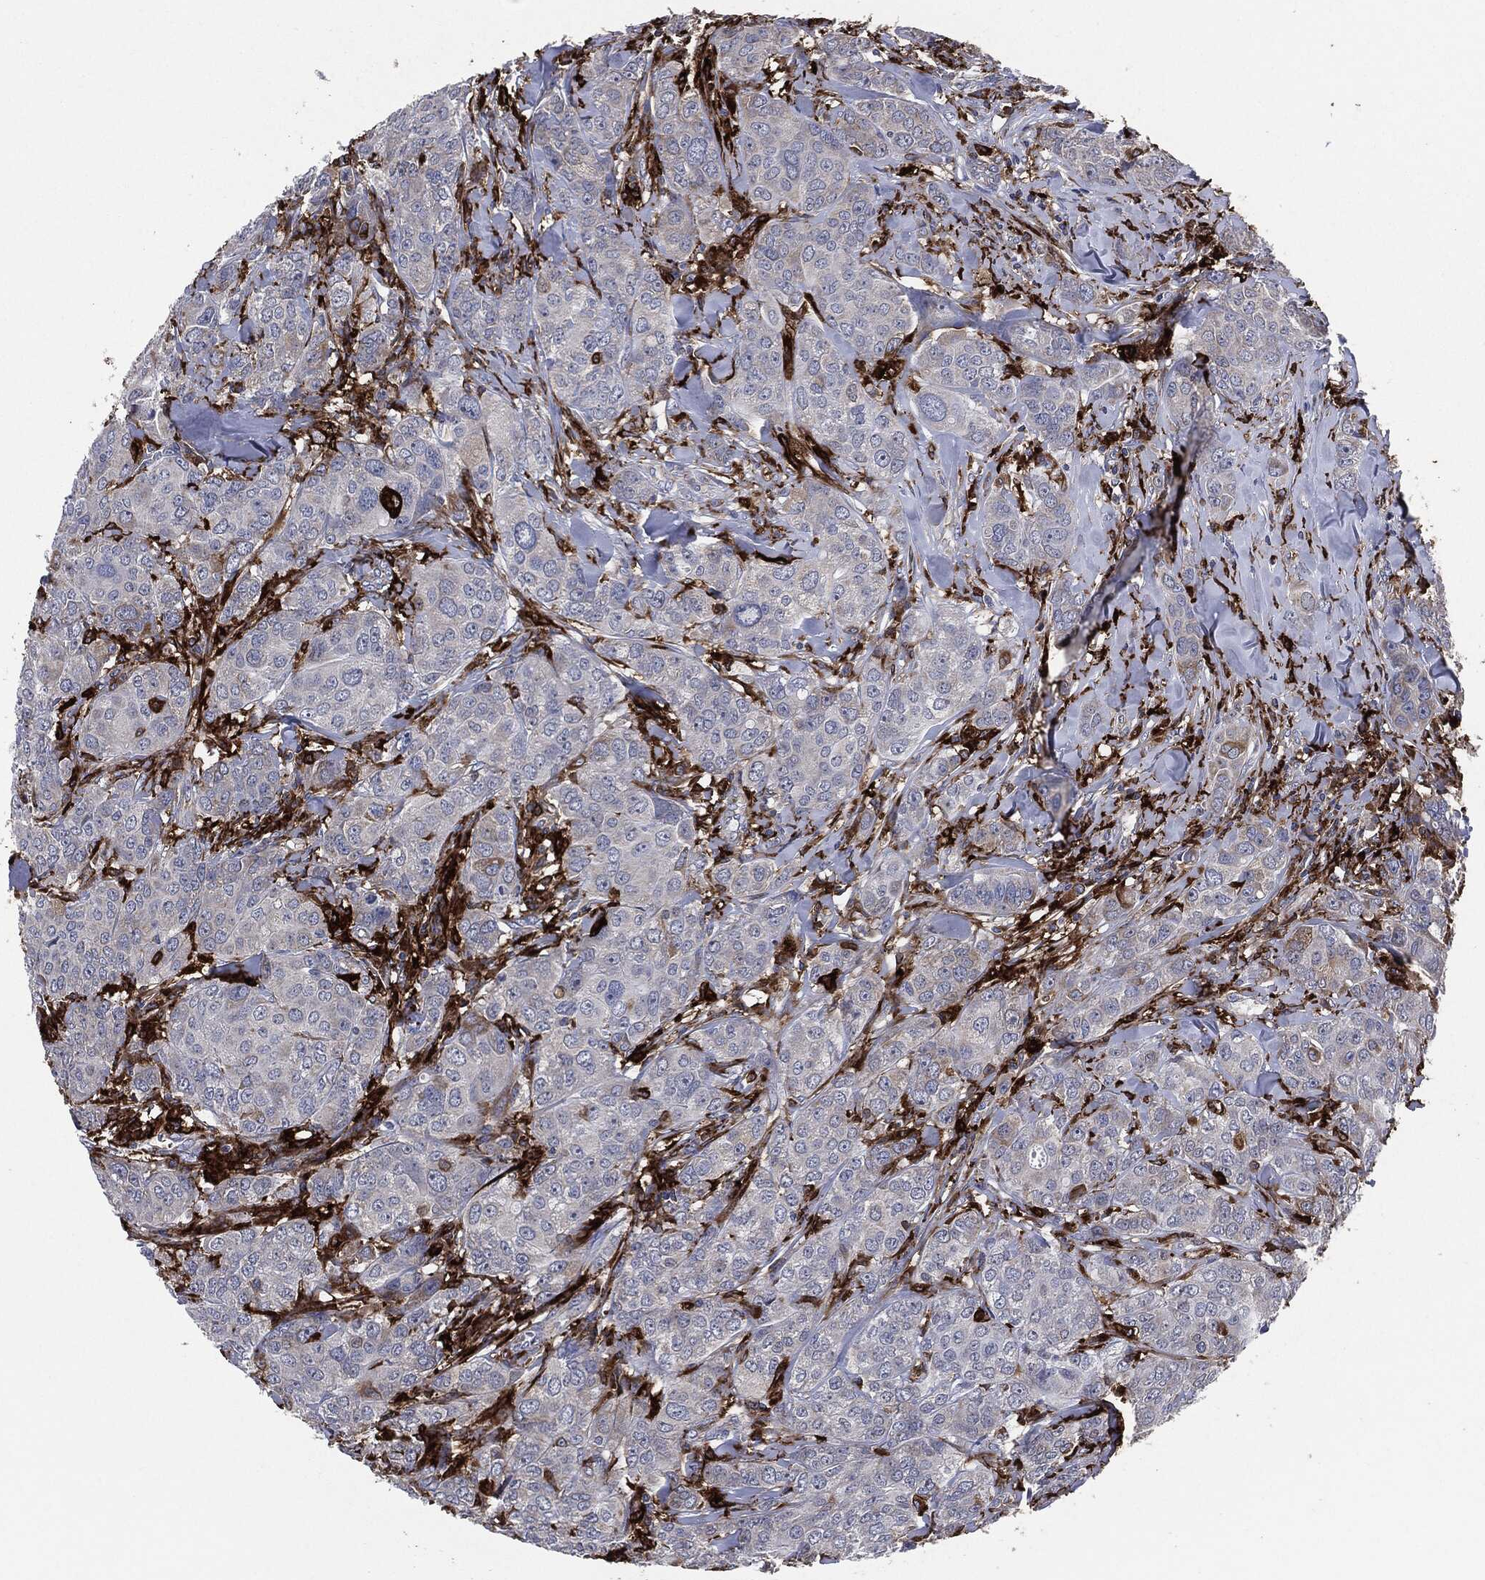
{"staining": {"intensity": "negative", "quantity": "none", "location": "none"}, "tissue": "breast cancer", "cell_type": "Tumor cells", "image_type": "cancer", "snomed": [{"axis": "morphology", "description": "Duct carcinoma"}, {"axis": "topography", "description": "Breast"}], "caption": "Tumor cells are negative for protein expression in human breast cancer. The staining is performed using DAB (3,3'-diaminobenzidine) brown chromogen with nuclei counter-stained in using hematoxylin.", "gene": "TMEM11", "patient": {"sex": "female", "age": 43}}